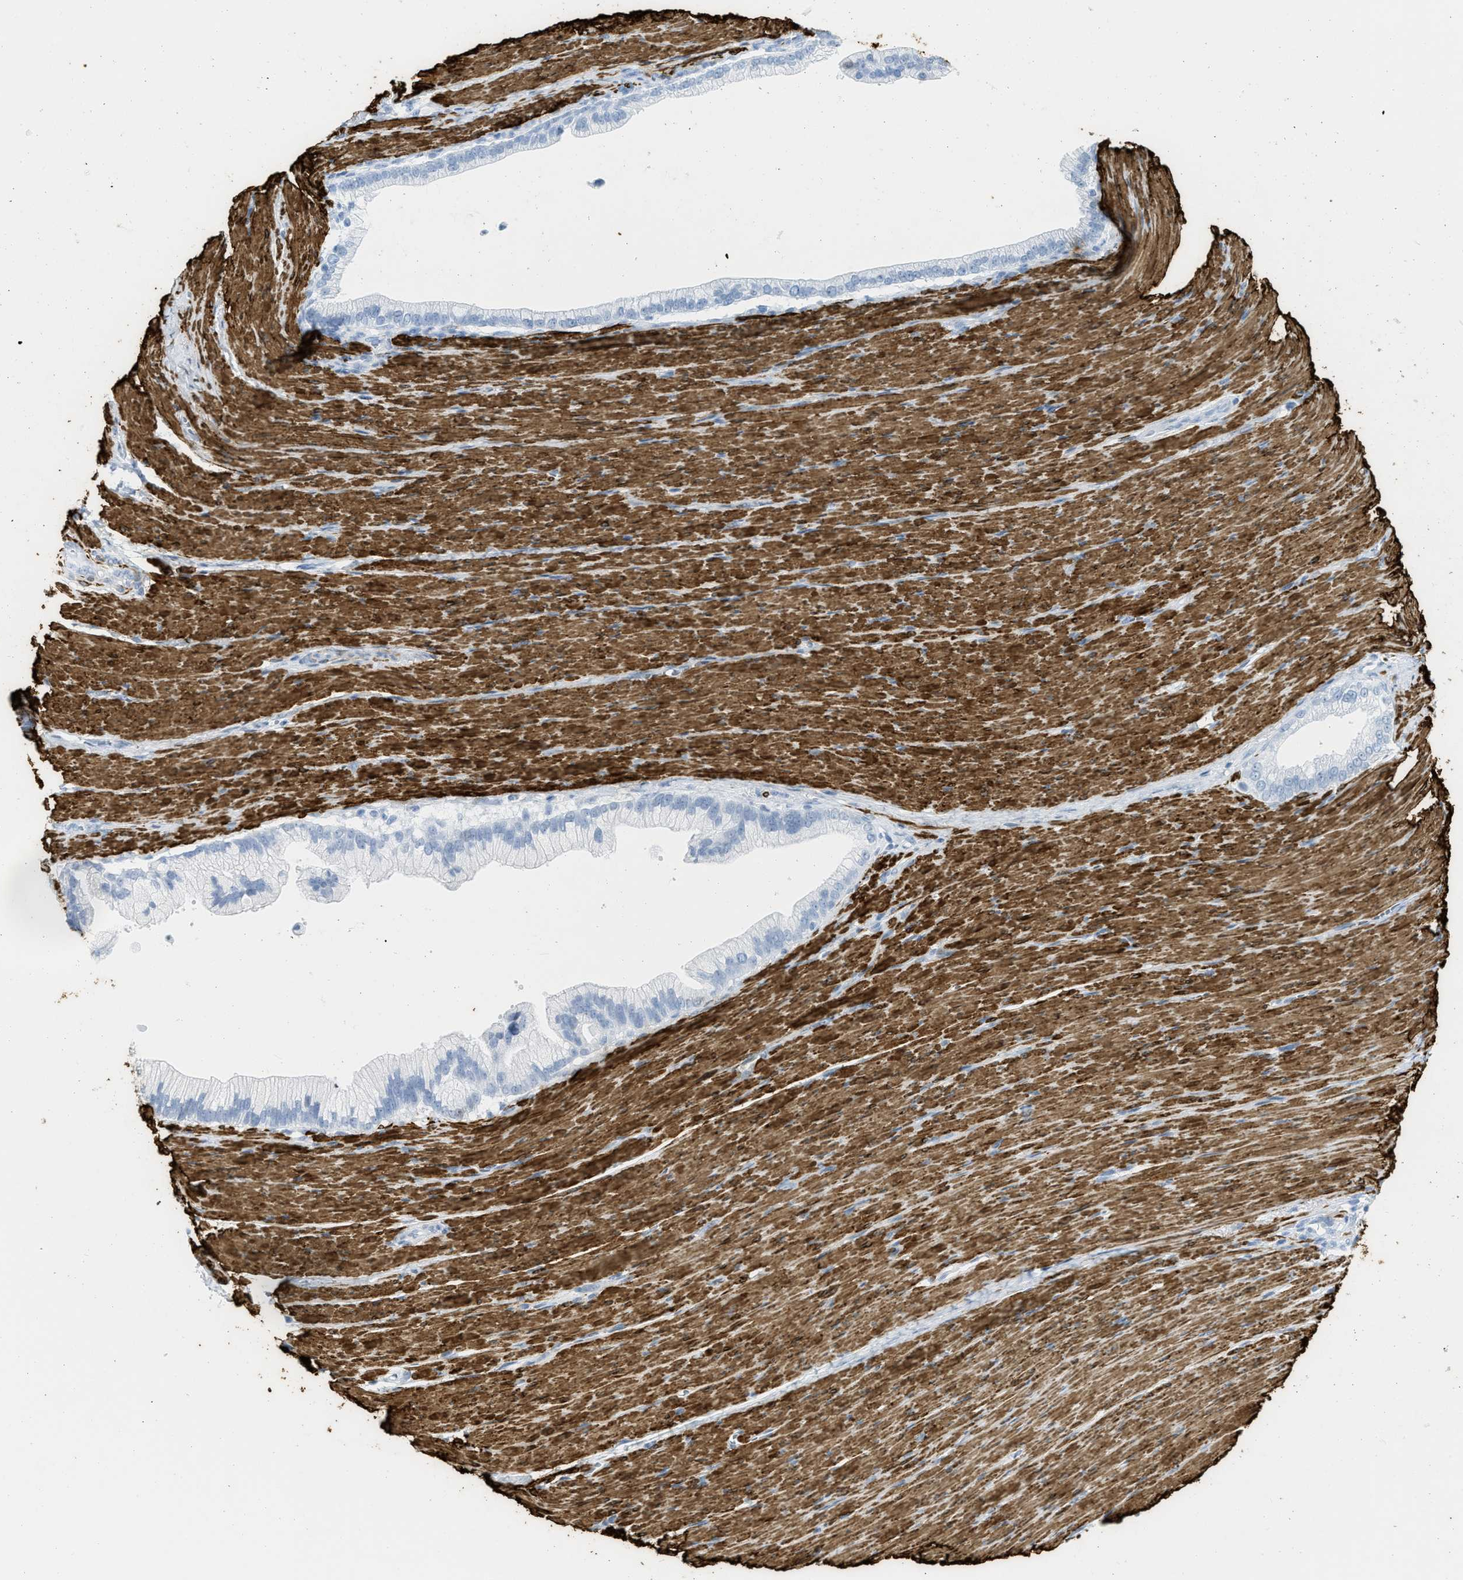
{"staining": {"intensity": "negative", "quantity": "none", "location": "none"}, "tissue": "pancreatic cancer", "cell_type": "Tumor cells", "image_type": "cancer", "snomed": [{"axis": "morphology", "description": "Adenocarcinoma, NOS"}, {"axis": "topography", "description": "Pancreas"}], "caption": "Immunohistochemical staining of human pancreatic cancer reveals no significant expression in tumor cells.", "gene": "DES", "patient": {"sex": "male", "age": 69}}